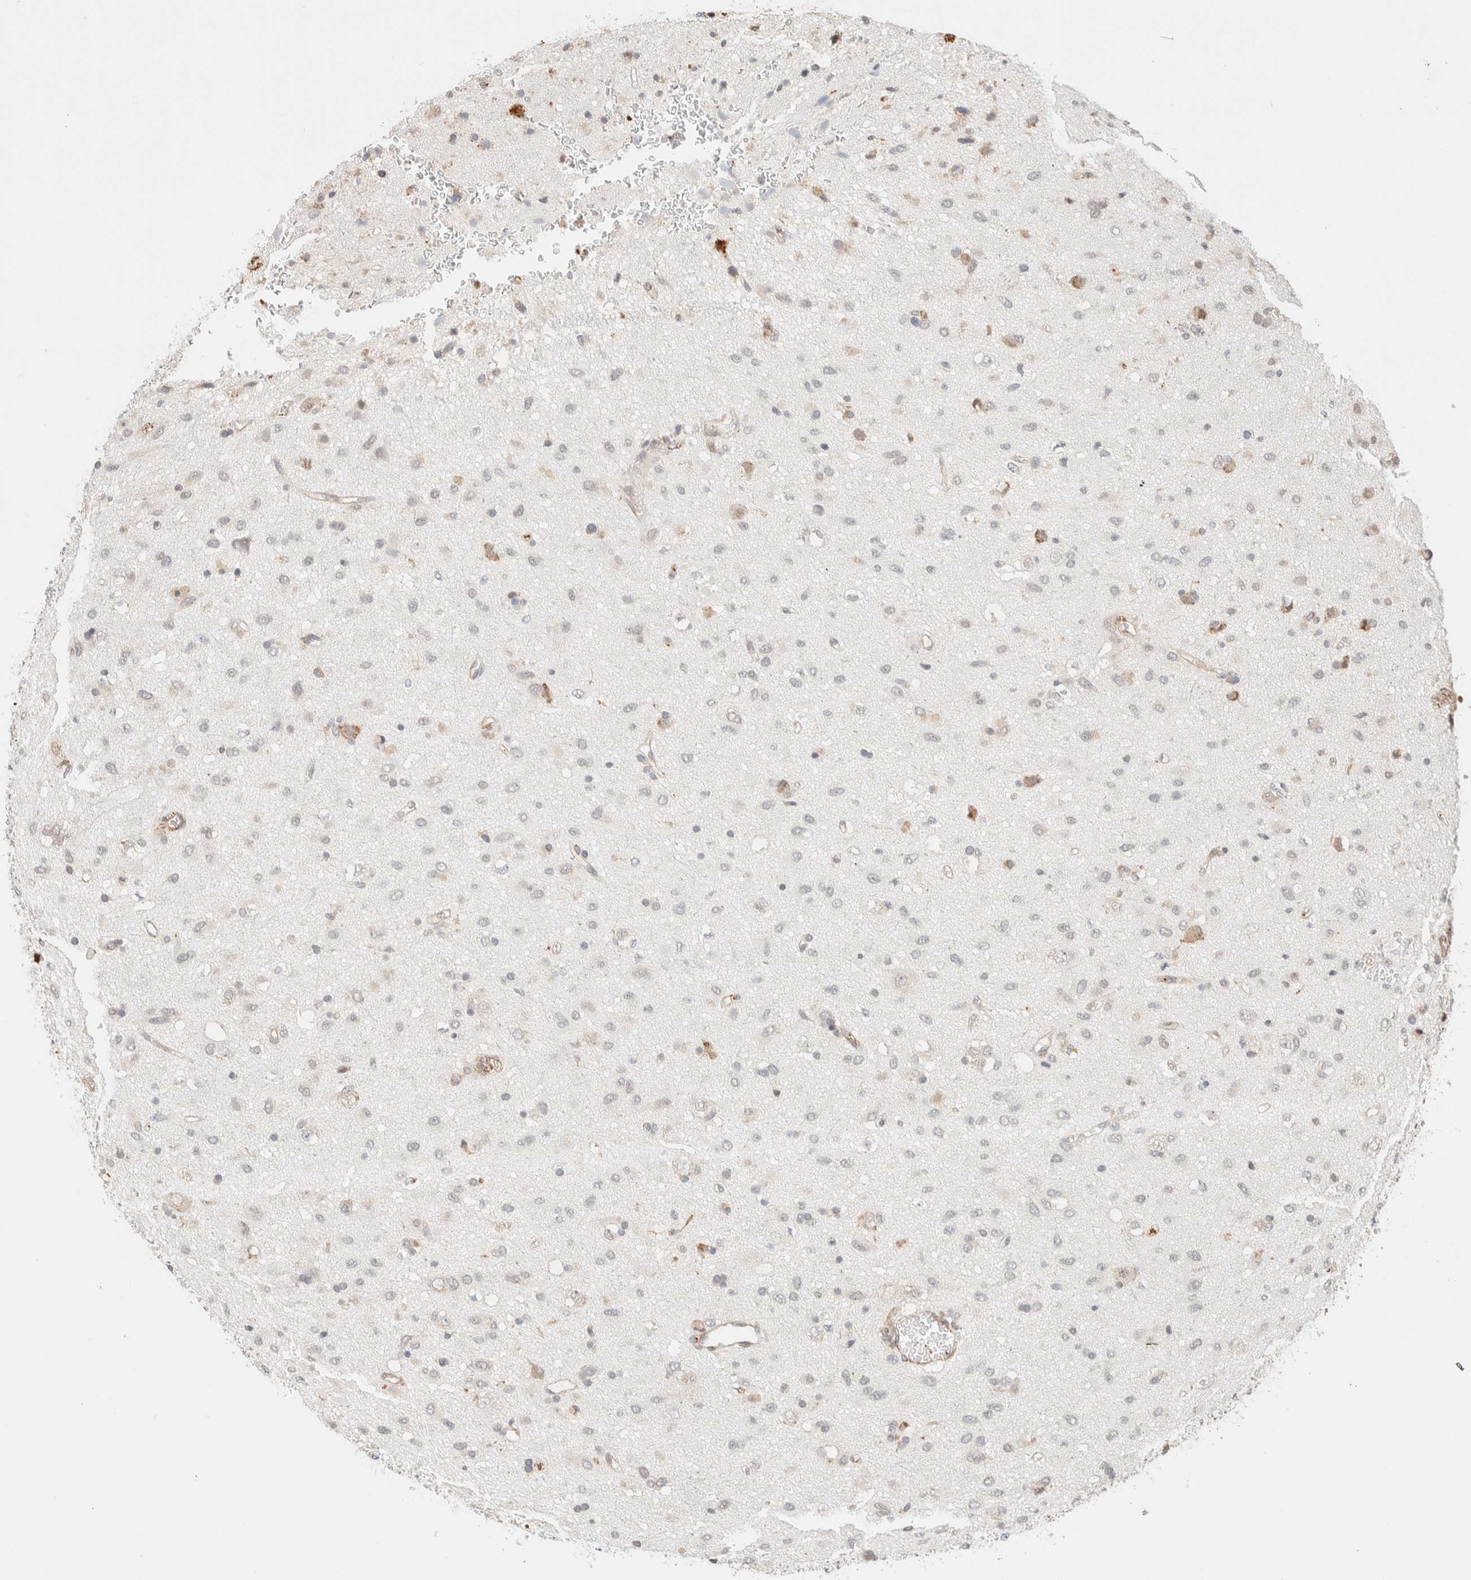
{"staining": {"intensity": "weak", "quantity": "25%-75%", "location": "cytoplasmic/membranous"}, "tissue": "glioma", "cell_type": "Tumor cells", "image_type": "cancer", "snomed": [{"axis": "morphology", "description": "Glioma, malignant, Low grade"}, {"axis": "topography", "description": "Brain"}], "caption": "Immunohistochemistry (IHC) micrograph of neoplastic tissue: human malignant low-grade glioma stained using immunohistochemistry reveals low levels of weak protein expression localized specifically in the cytoplasmic/membranous of tumor cells, appearing as a cytoplasmic/membranous brown color.", "gene": "INTS1", "patient": {"sex": "male", "age": 77}}